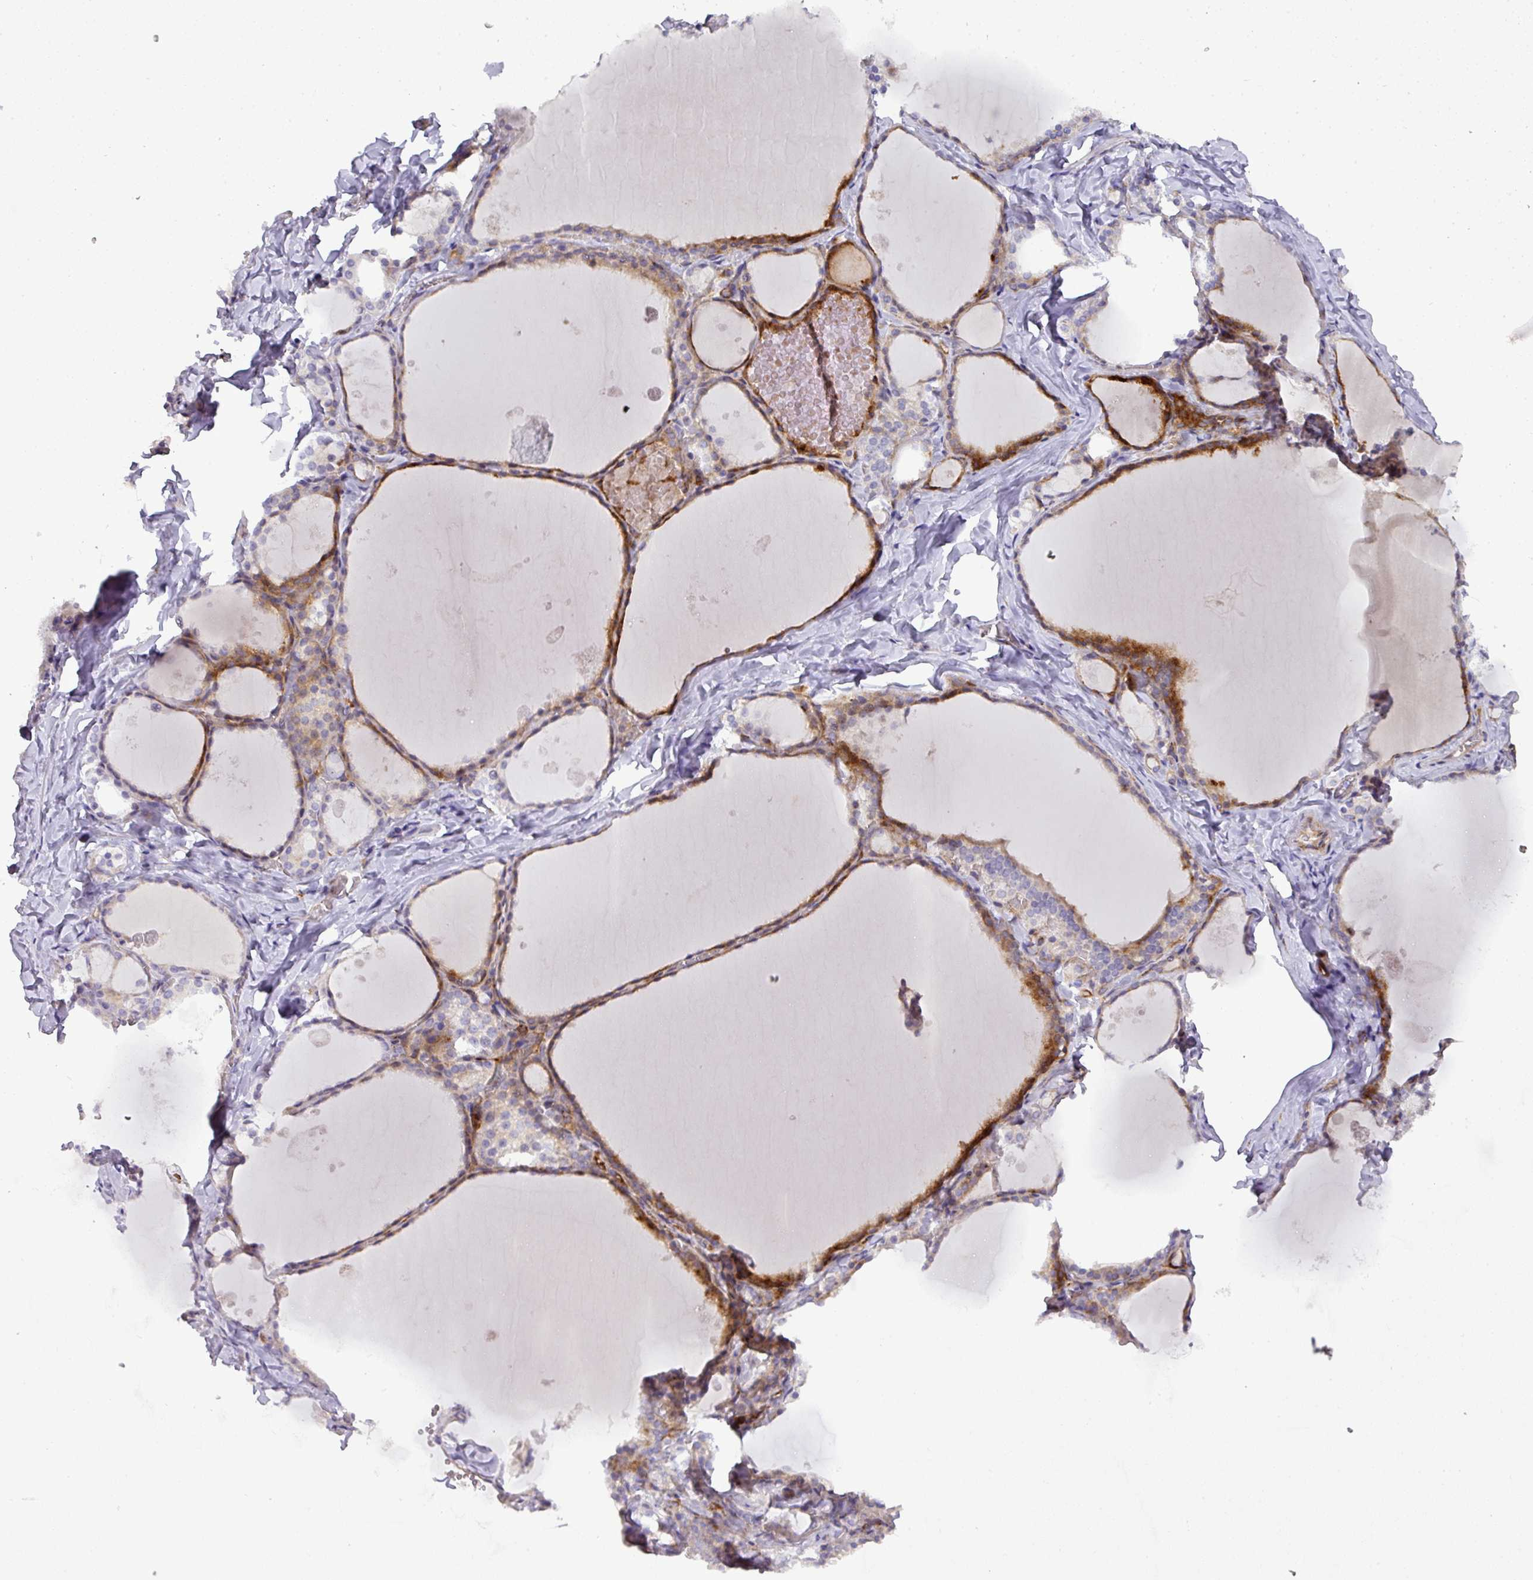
{"staining": {"intensity": "moderate", "quantity": "25%-75%", "location": "cytoplasmic/membranous"}, "tissue": "thyroid gland", "cell_type": "Glandular cells", "image_type": "normal", "snomed": [{"axis": "morphology", "description": "Normal tissue, NOS"}, {"axis": "topography", "description": "Thyroid gland"}], "caption": "Human thyroid gland stained with a brown dye reveals moderate cytoplasmic/membranous positive positivity in approximately 25%-75% of glandular cells.", "gene": "ATP6V1F", "patient": {"sex": "male", "age": 56}}